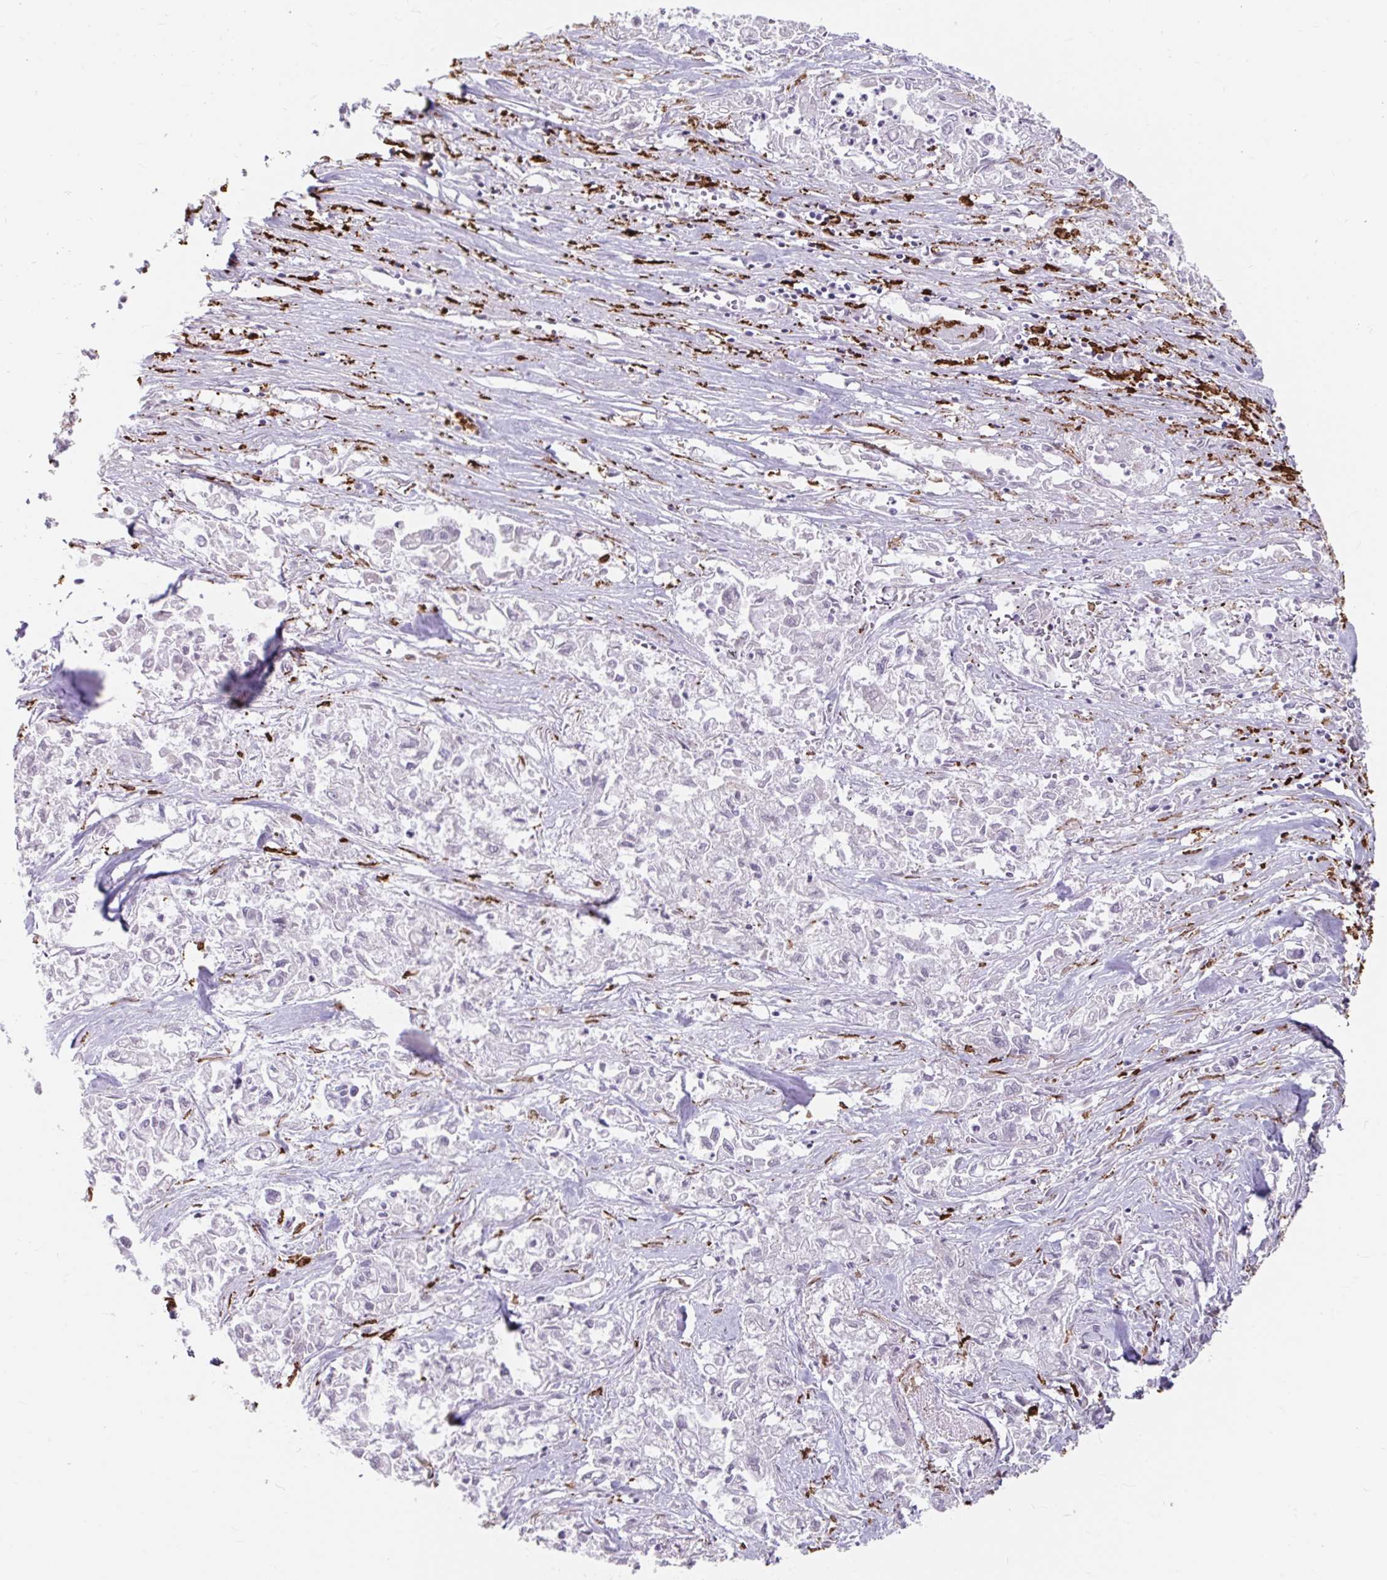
{"staining": {"intensity": "negative", "quantity": "none", "location": "none"}, "tissue": "pancreatic cancer", "cell_type": "Tumor cells", "image_type": "cancer", "snomed": [{"axis": "morphology", "description": "Adenocarcinoma, NOS"}, {"axis": "topography", "description": "Pancreas"}], "caption": "IHC of pancreatic adenocarcinoma shows no positivity in tumor cells.", "gene": "CD163", "patient": {"sex": "male", "age": 72}}